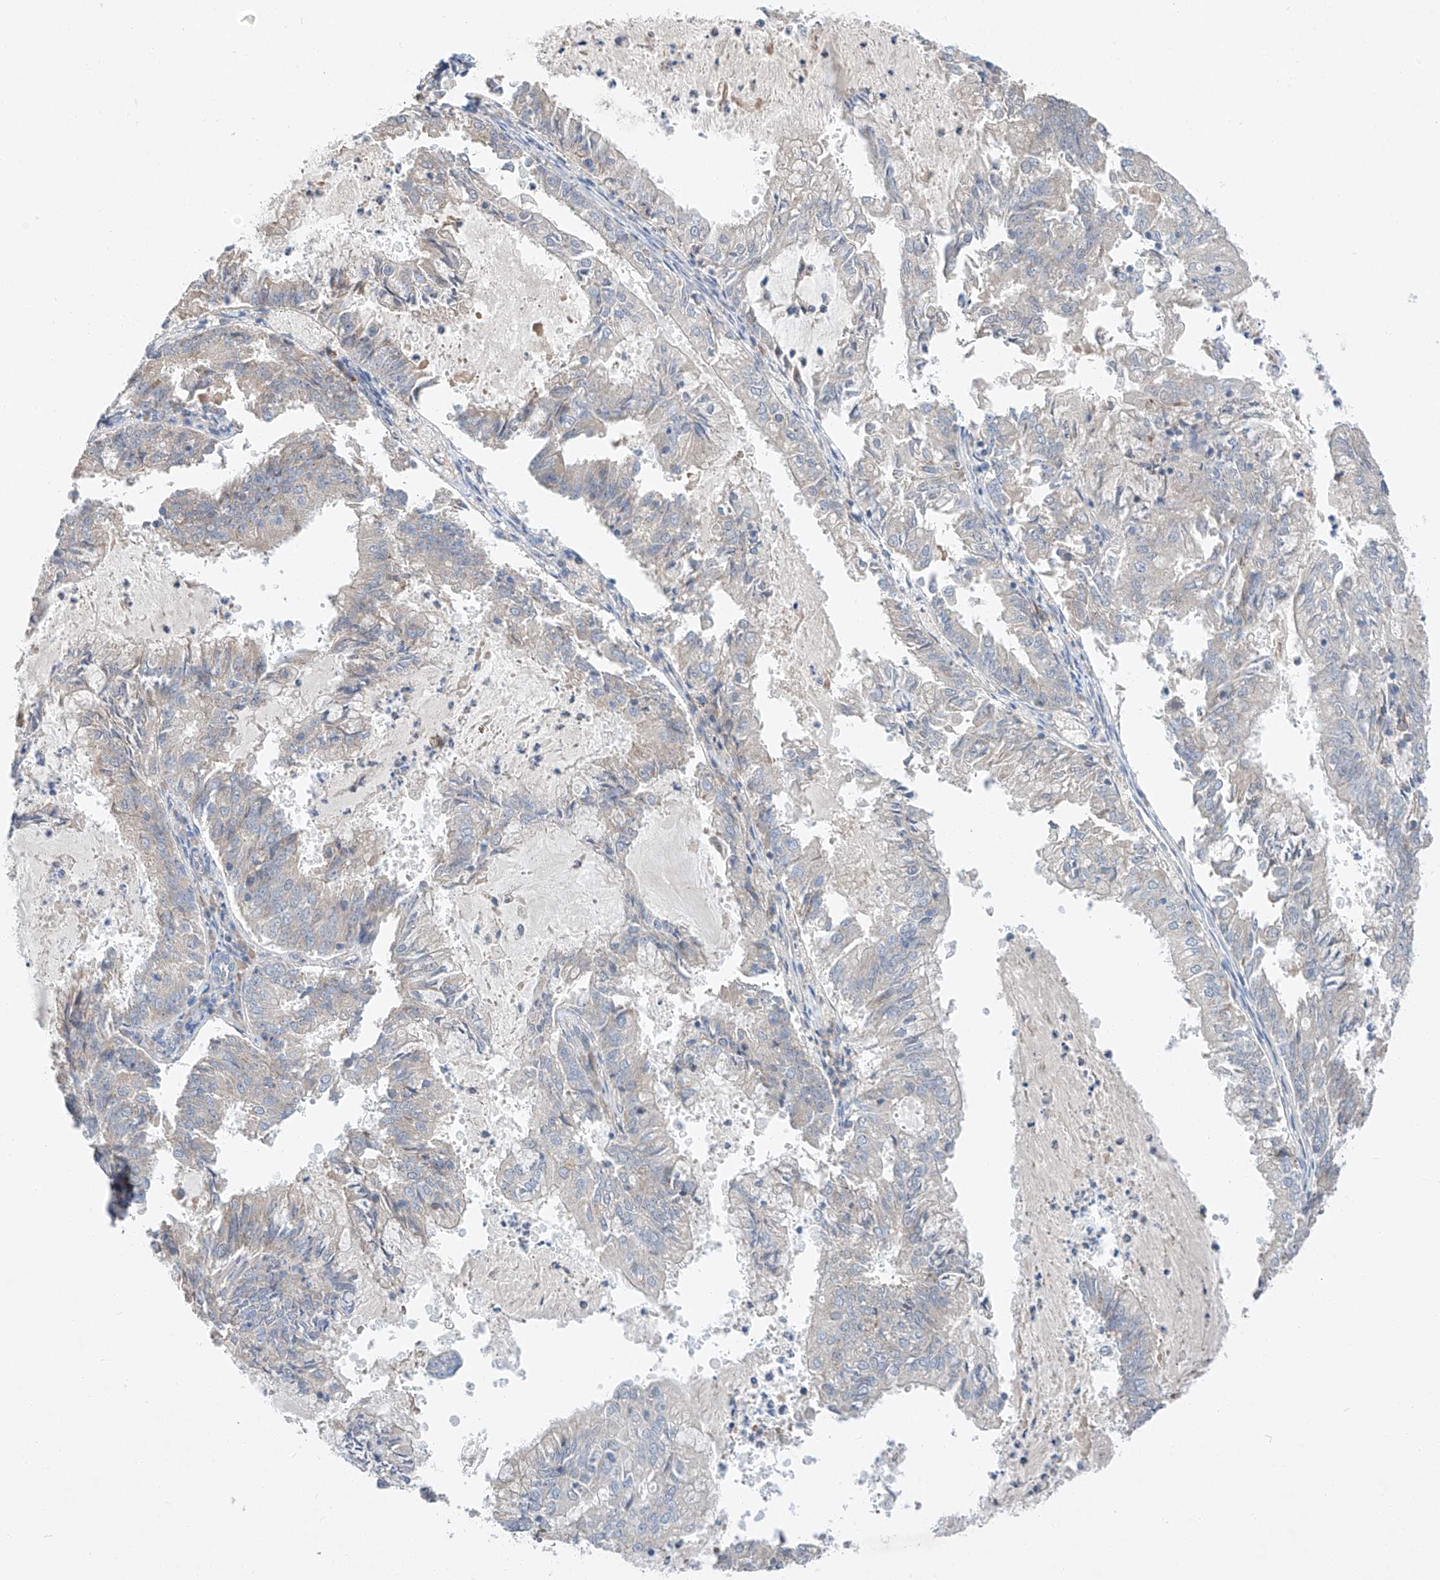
{"staining": {"intensity": "negative", "quantity": "none", "location": "none"}, "tissue": "endometrial cancer", "cell_type": "Tumor cells", "image_type": "cancer", "snomed": [{"axis": "morphology", "description": "Adenocarcinoma, NOS"}, {"axis": "topography", "description": "Endometrium"}], "caption": "A high-resolution photomicrograph shows IHC staining of adenocarcinoma (endometrial), which reveals no significant expression in tumor cells. (Immunohistochemistry, brightfield microscopy, high magnification).", "gene": "RUSC1", "patient": {"sex": "female", "age": 57}}